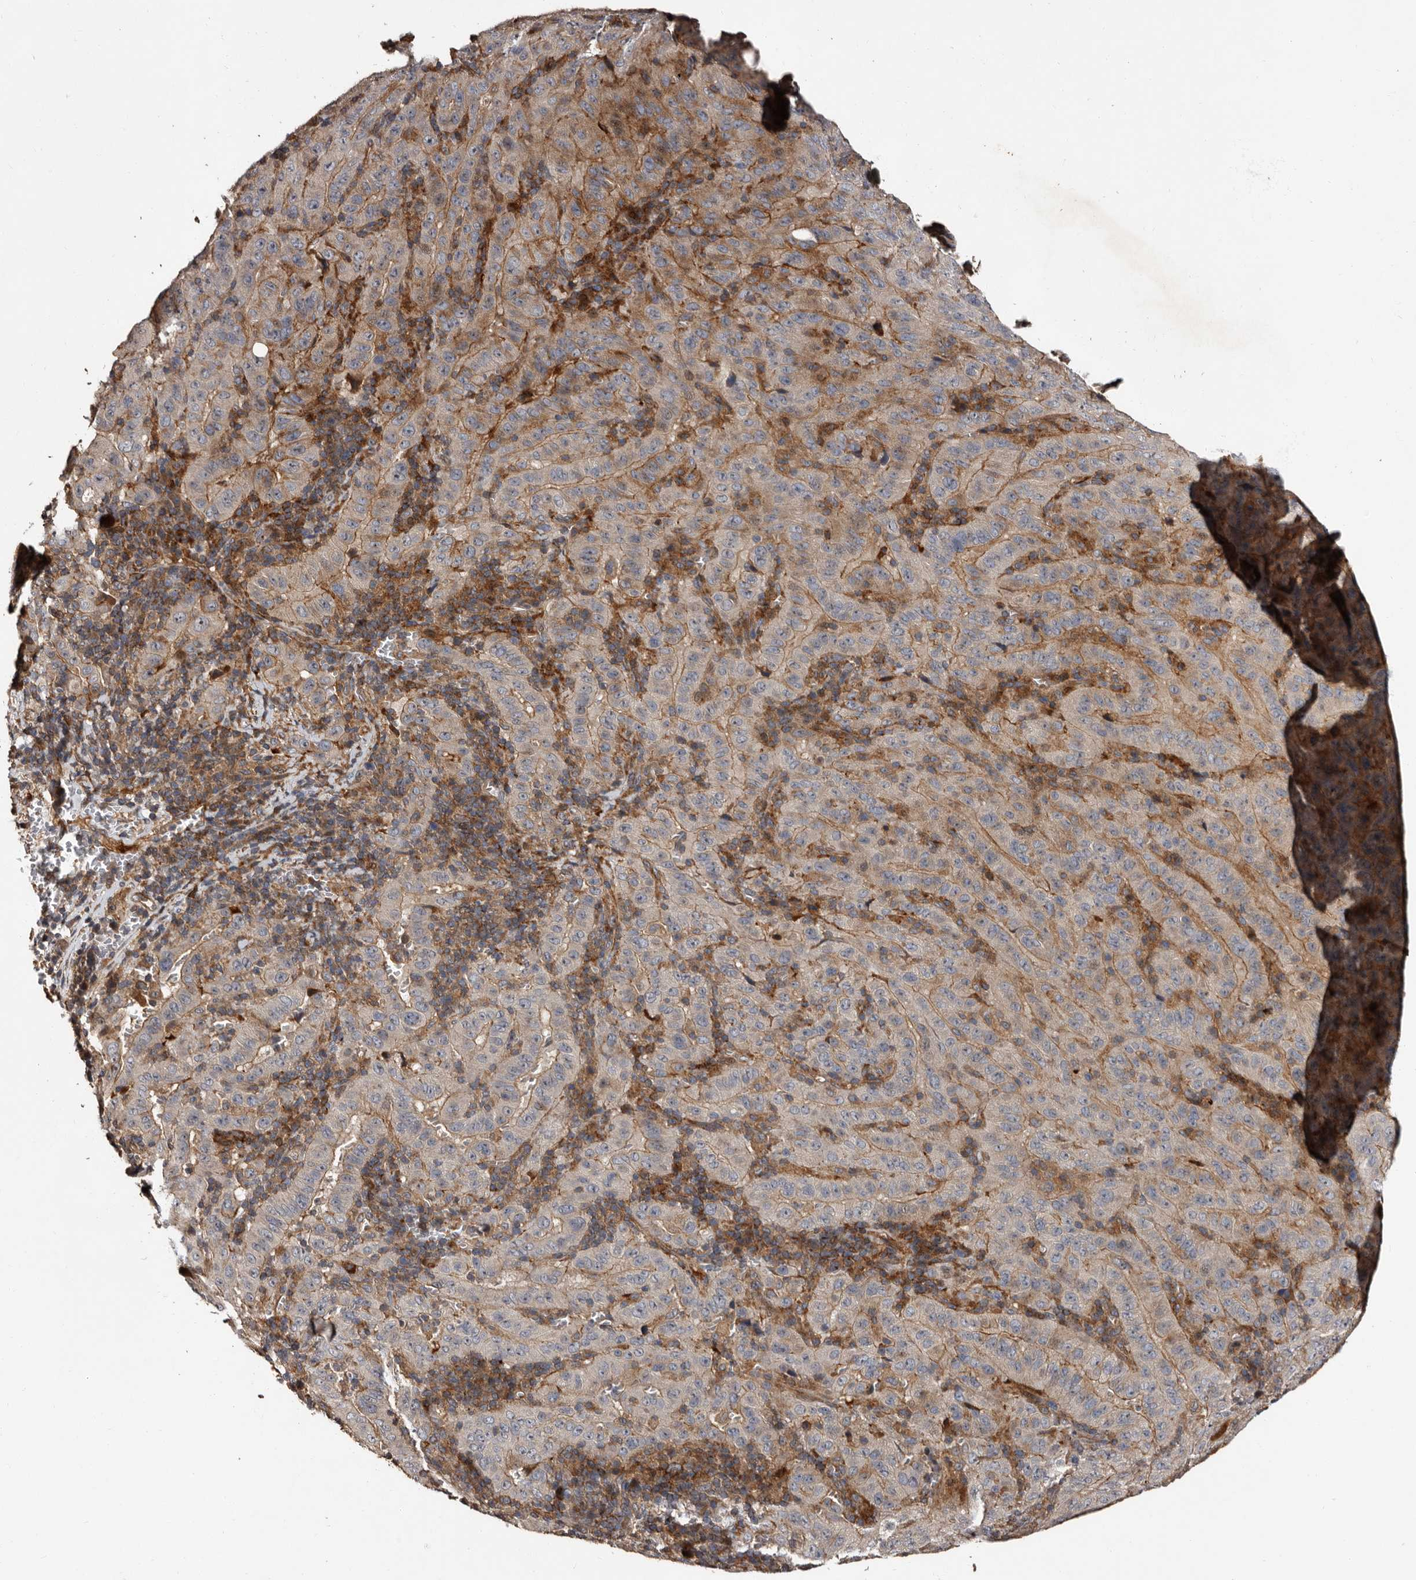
{"staining": {"intensity": "moderate", "quantity": "25%-75%", "location": "cytoplasmic/membranous"}, "tissue": "pancreatic cancer", "cell_type": "Tumor cells", "image_type": "cancer", "snomed": [{"axis": "morphology", "description": "Adenocarcinoma, NOS"}, {"axis": "topography", "description": "Pancreas"}], "caption": "A histopathology image showing moderate cytoplasmic/membranous positivity in about 25%-75% of tumor cells in adenocarcinoma (pancreatic), as visualized by brown immunohistochemical staining.", "gene": "PRKD3", "patient": {"sex": "male", "age": 63}}